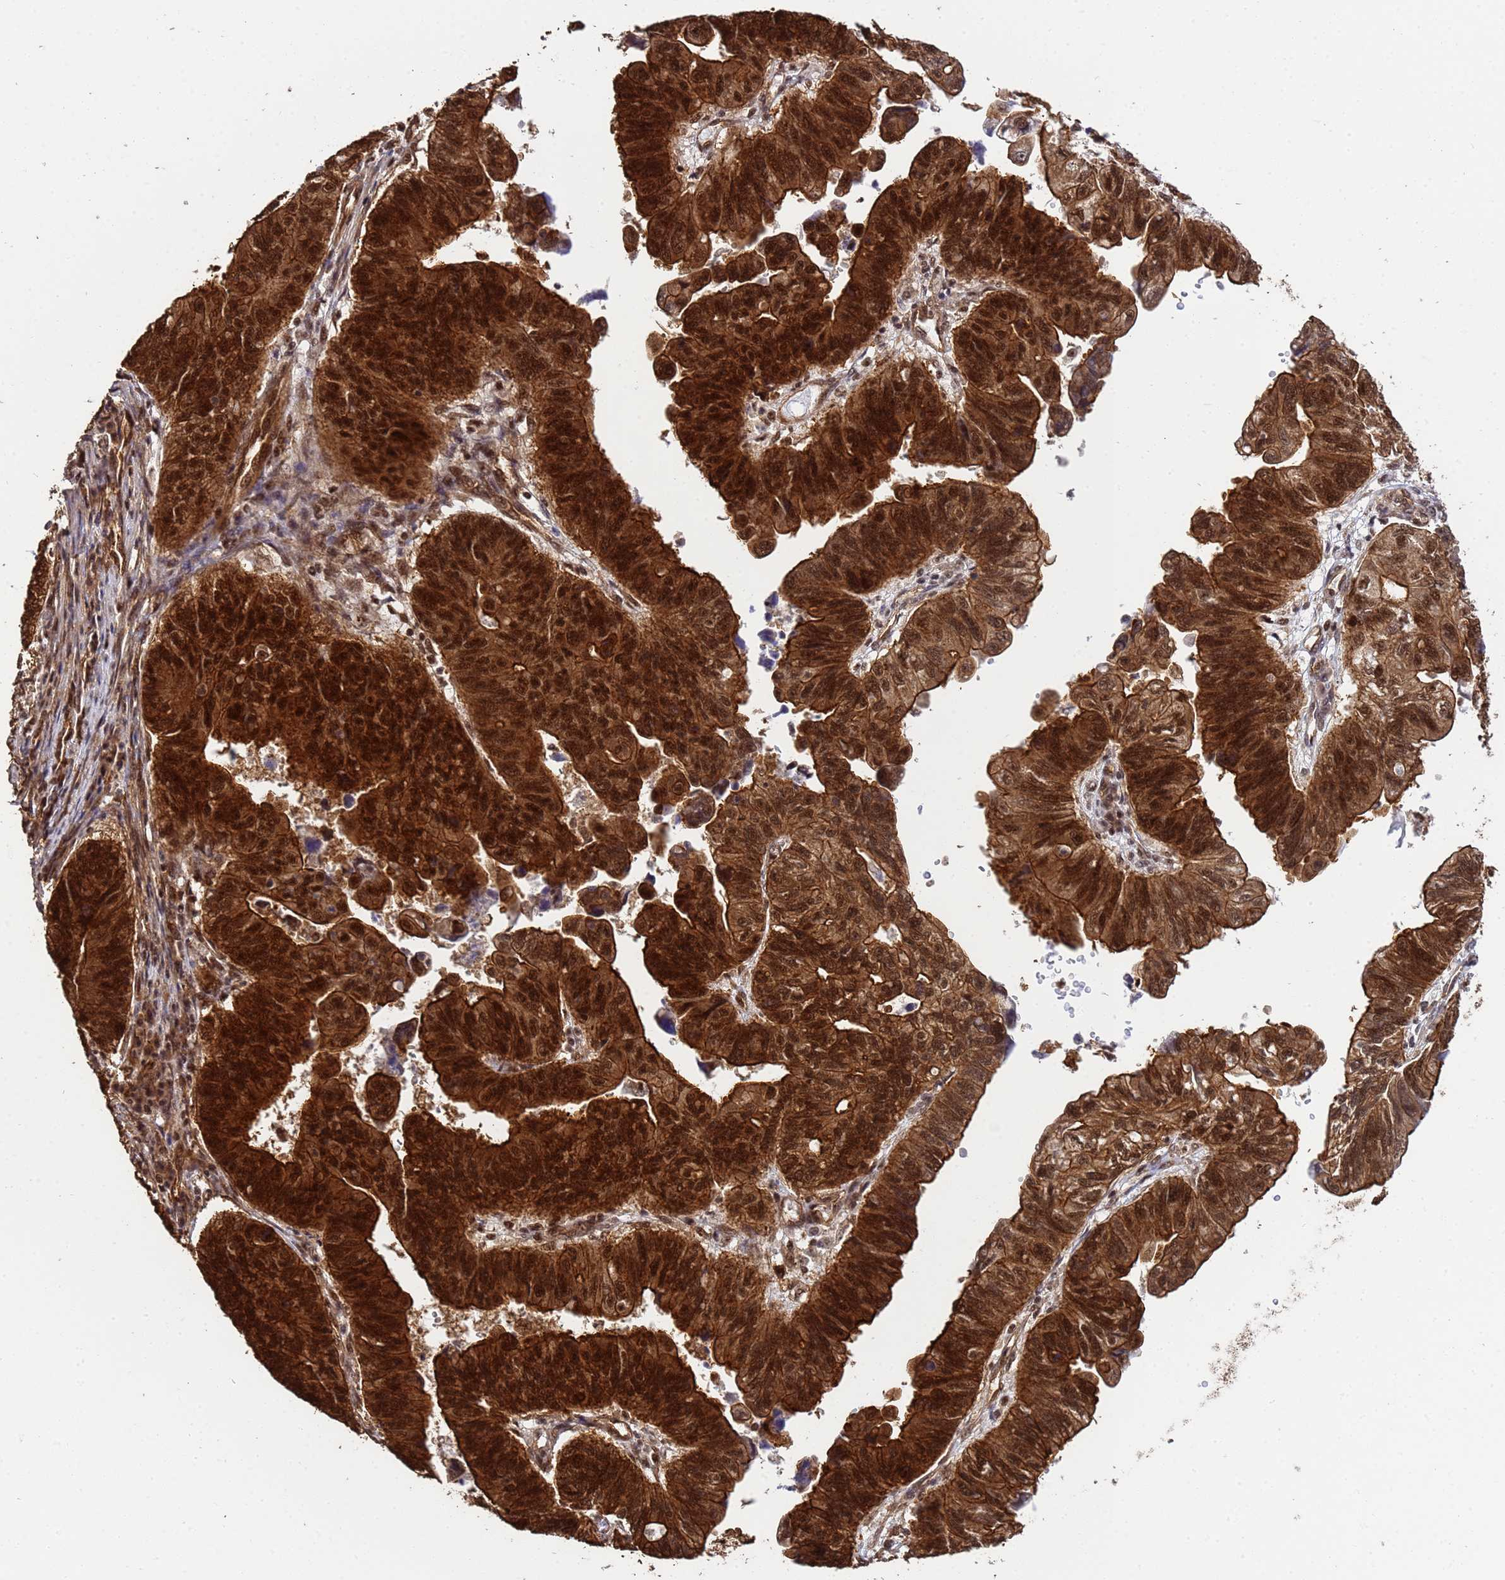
{"staining": {"intensity": "strong", "quantity": ">75%", "location": "cytoplasmic/membranous,nuclear"}, "tissue": "stomach cancer", "cell_type": "Tumor cells", "image_type": "cancer", "snomed": [{"axis": "morphology", "description": "Adenocarcinoma, NOS"}, {"axis": "topography", "description": "Stomach"}], "caption": "Stomach adenocarcinoma stained with immunohistochemistry displays strong cytoplasmic/membranous and nuclear positivity in approximately >75% of tumor cells.", "gene": "SYF2", "patient": {"sex": "male", "age": 59}}